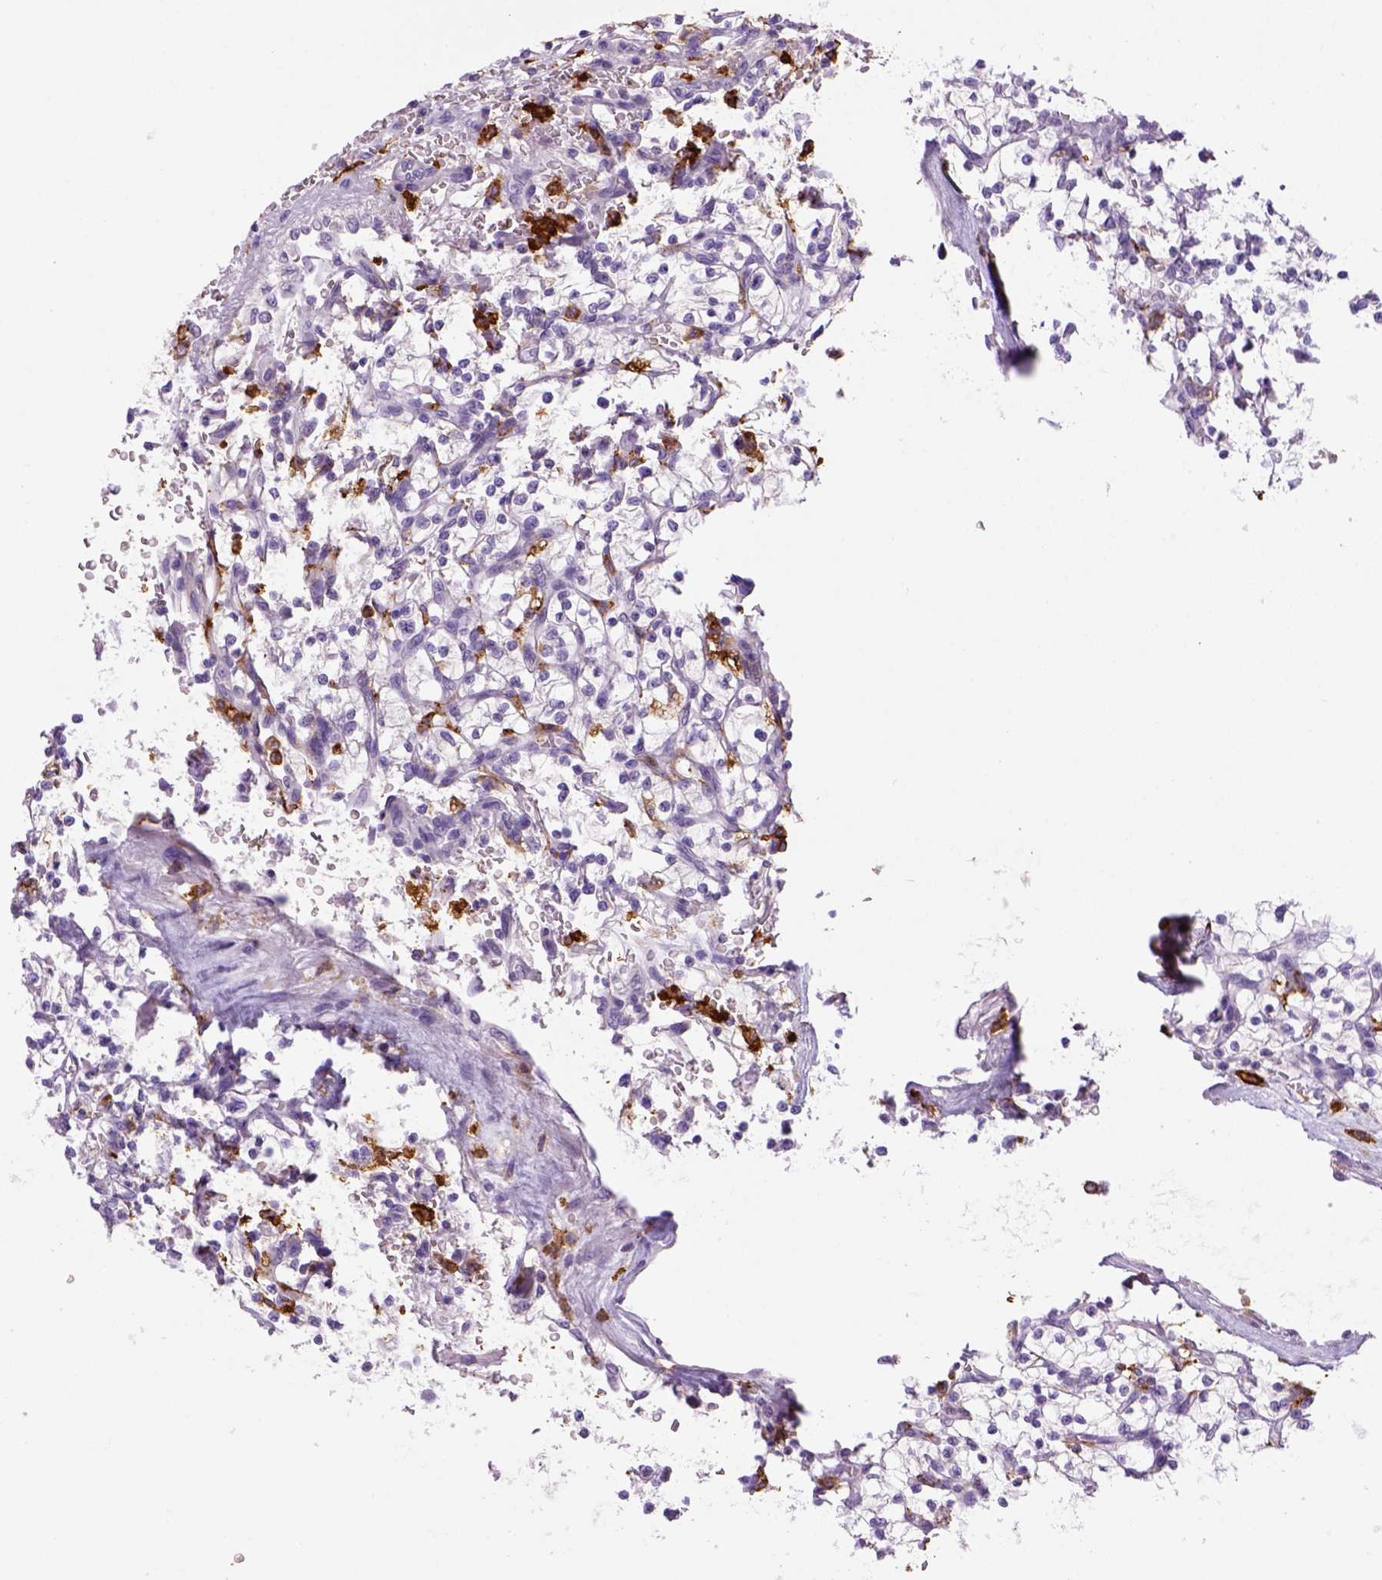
{"staining": {"intensity": "negative", "quantity": "none", "location": "none"}, "tissue": "renal cancer", "cell_type": "Tumor cells", "image_type": "cancer", "snomed": [{"axis": "morphology", "description": "Adenocarcinoma, NOS"}, {"axis": "topography", "description": "Kidney"}], "caption": "This is an immunohistochemistry histopathology image of human renal adenocarcinoma. There is no staining in tumor cells.", "gene": "CD14", "patient": {"sex": "female", "age": 64}}